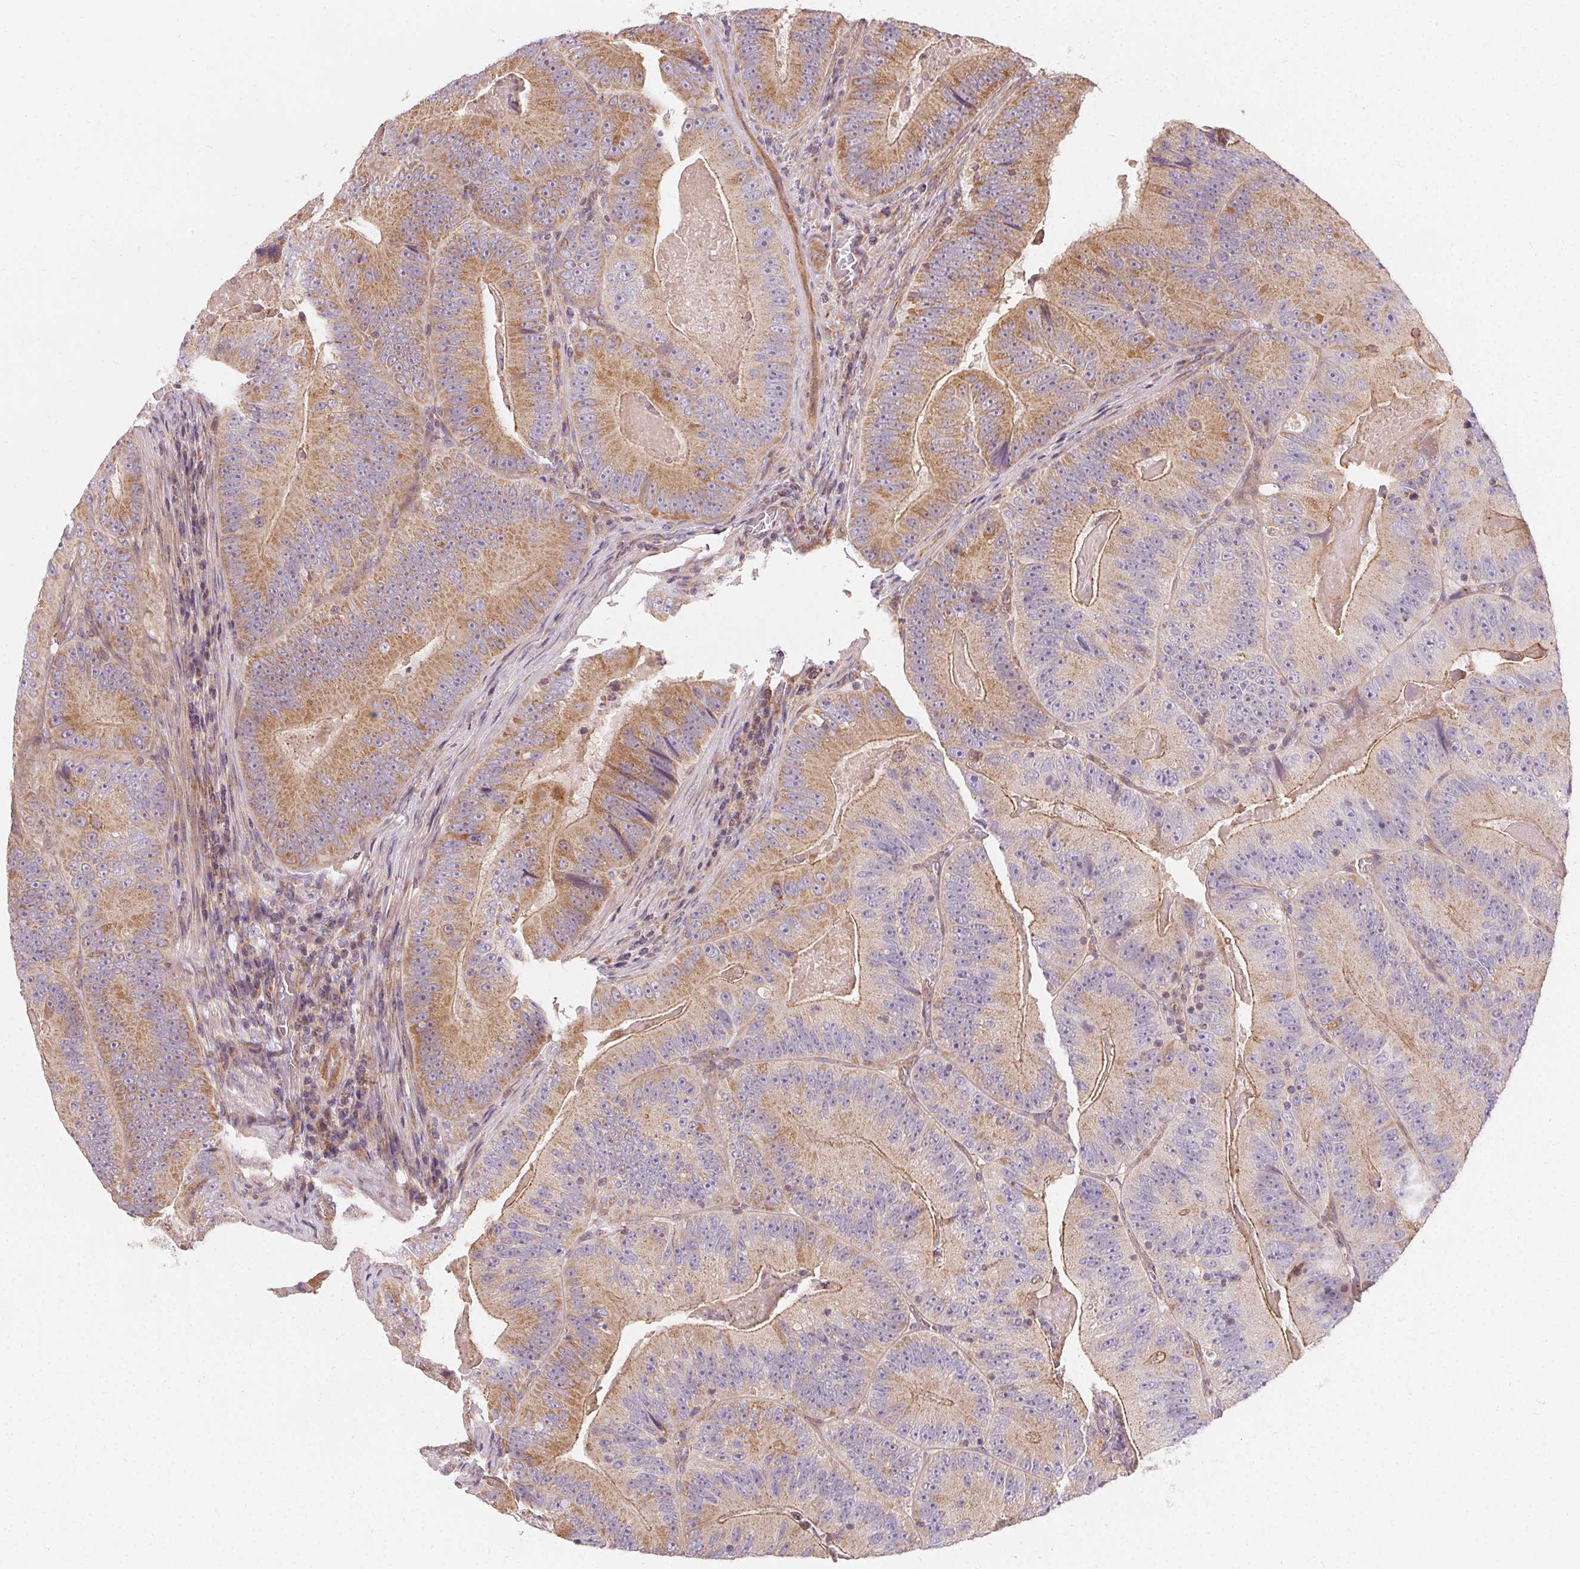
{"staining": {"intensity": "moderate", "quantity": "25%-75%", "location": "cytoplasmic/membranous"}, "tissue": "colorectal cancer", "cell_type": "Tumor cells", "image_type": "cancer", "snomed": [{"axis": "morphology", "description": "Adenocarcinoma, NOS"}, {"axis": "topography", "description": "Colon"}], "caption": "IHC micrograph of human adenocarcinoma (colorectal) stained for a protein (brown), which displays medium levels of moderate cytoplasmic/membranous positivity in about 25%-75% of tumor cells.", "gene": "APLP1", "patient": {"sex": "female", "age": 86}}